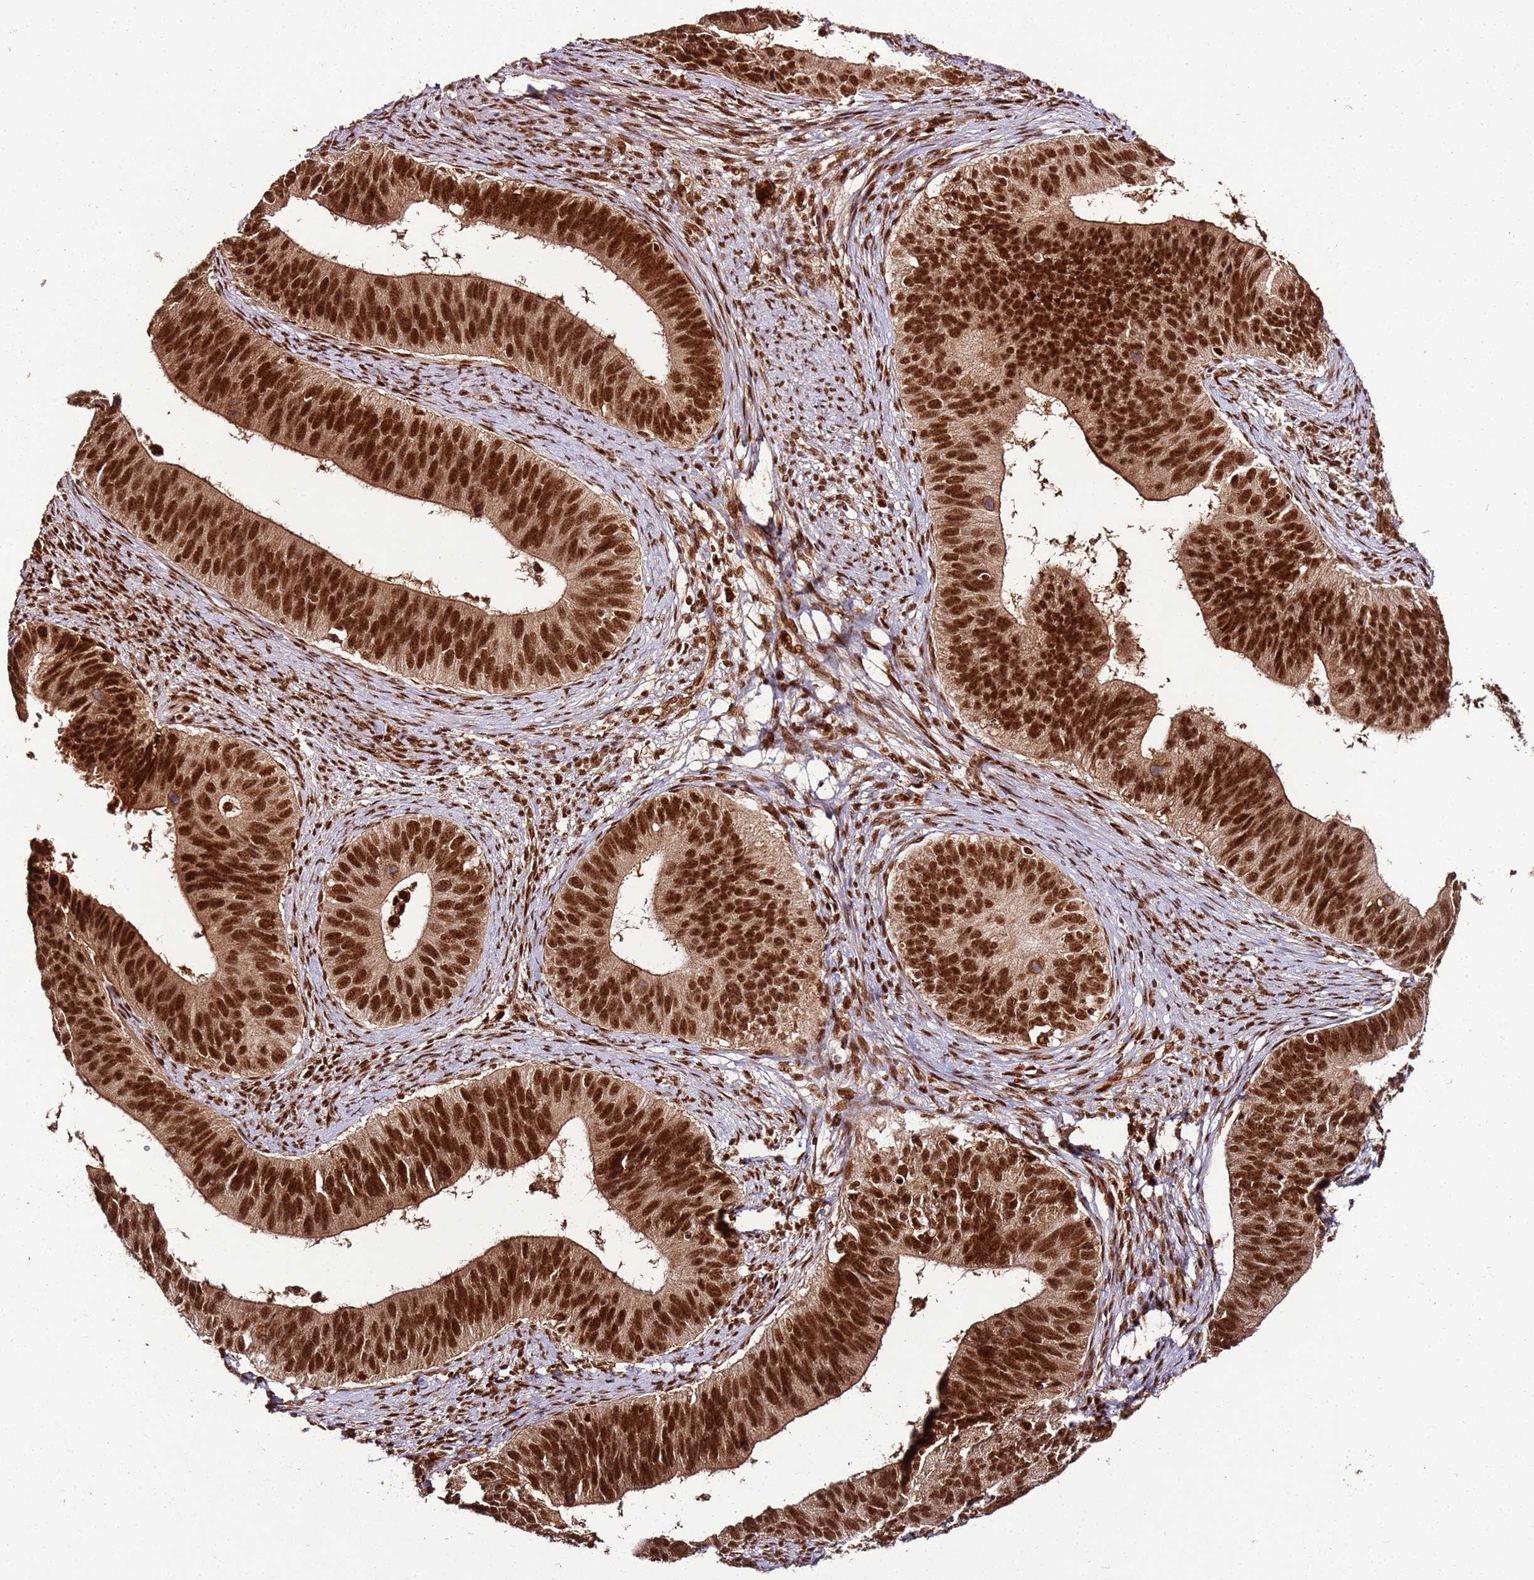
{"staining": {"intensity": "strong", "quantity": ">75%", "location": "nuclear"}, "tissue": "cervical cancer", "cell_type": "Tumor cells", "image_type": "cancer", "snomed": [{"axis": "morphology", "description": "Adenocarcinoma, NOS"}, {"axis": "topography", "description": "Cervix"}], "caption": "Cervical cancer (adenocarcinoma) was stained to show a protein in brown. There is high levels of strong nuclear staining in about >75% of tumor cells. Using DAB (brown) and hematoxylin (blue) stains, captured at high magnification using brightfield microscopy.", "gene": "XRN2", "patient": {"sex": "female", "age": 42}}